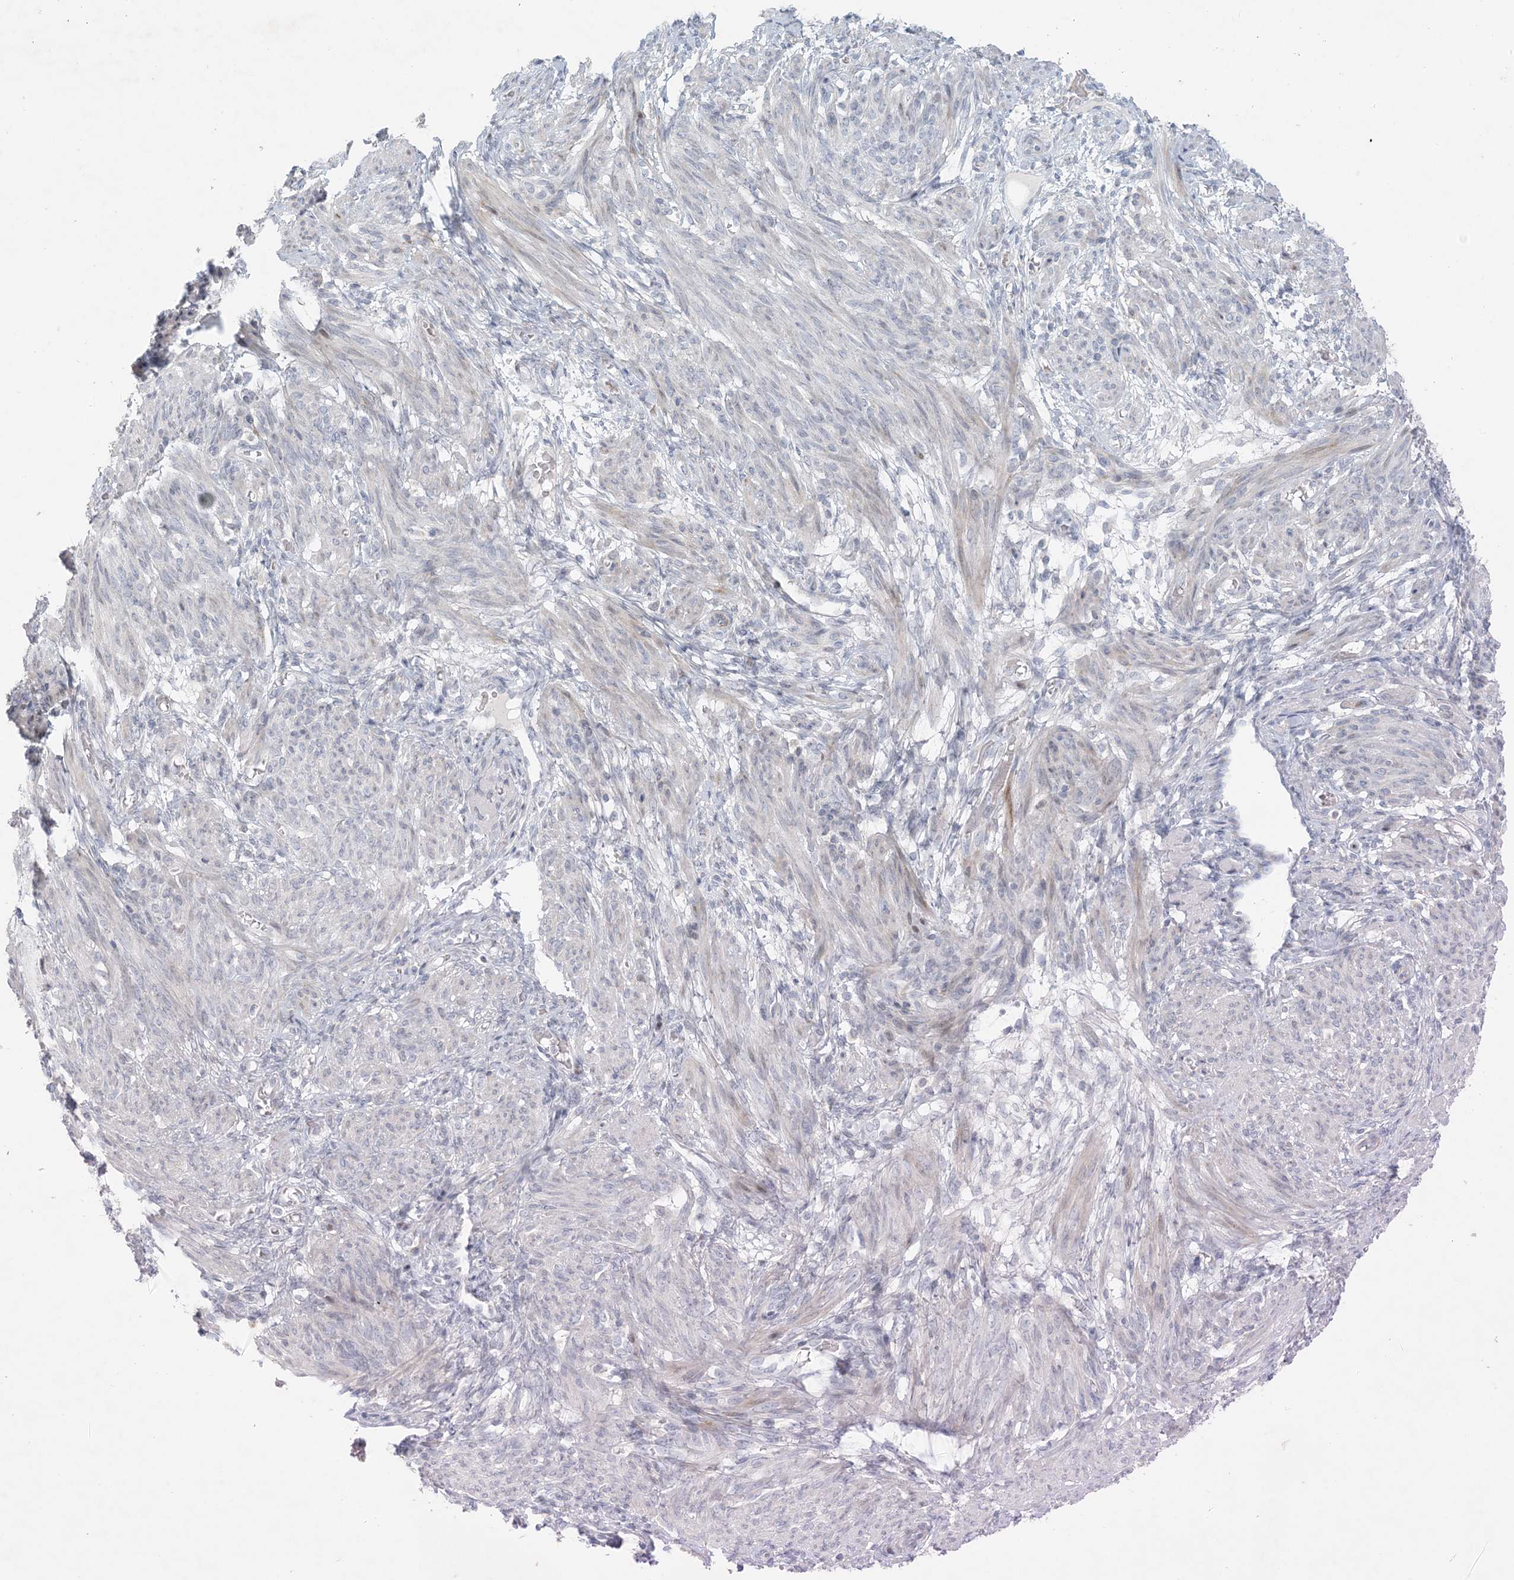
{"staining": {"intensity": "negative", "quantity": "none", "location": "none"}, "tissue": "smooth muscle", "cell_type": "Smooth muscle cells", "image_type": "normal", "snomed": [{"axis": "morphology", "description": "Normal tissue, NOS"}, {"axis": "topography", "description": "Smooth muscle"}], "caption": "Smooth muscle cells show no significant expression in normal smooth muscle. (IHC, brightfield microscopy, high magnification).", "gene": "ZNF385D", "patient": {"sex": "female", "age": 39}}